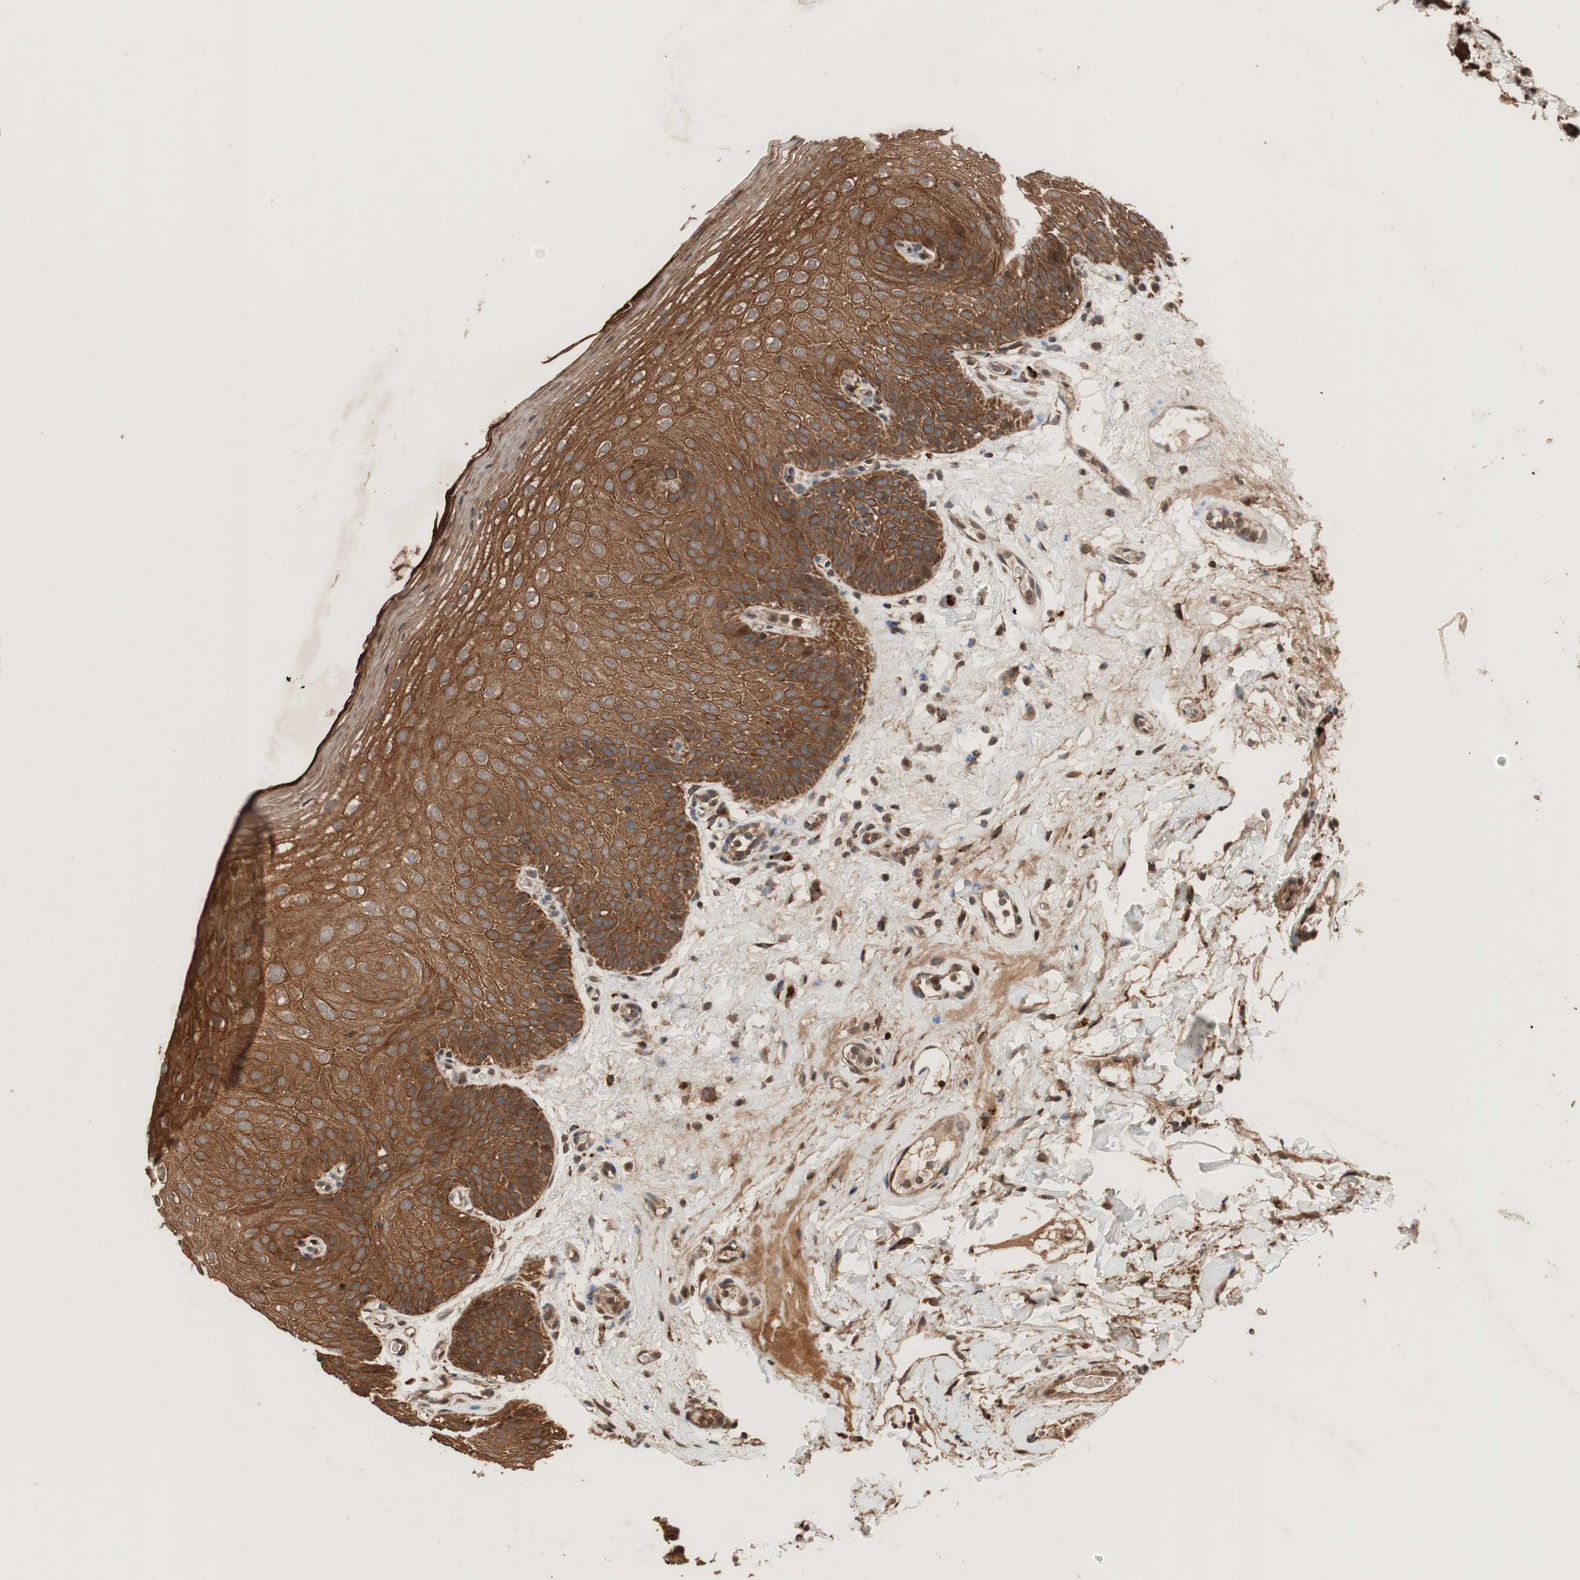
{"staining": {"intensity": "strong", "quantity": ">75%", "location": "cytoplasmic/membranous"}, "tissue": "oral mucosa", "cell_type": "Squamous epithelial cells", "image_type": "normal", "snomed": [{"axis": "morphology", "description": "Normal tissue, NOS"}, {"axis": "morphology", "description": "Squamous cell carcinoma, NOS"}, {"axis": "topography", "description": "Skeletal muscle"}, {"axis": "topography", "description": "Oral tissue"}], "caption": "Protein staining by IHC reveals strong cytoplasmic/membranous staining in about >75% of squamous epithelial cells in normal oral mucosa.", "gene": "RAB1A", "patient": {"sex": "male", "age": 71}}